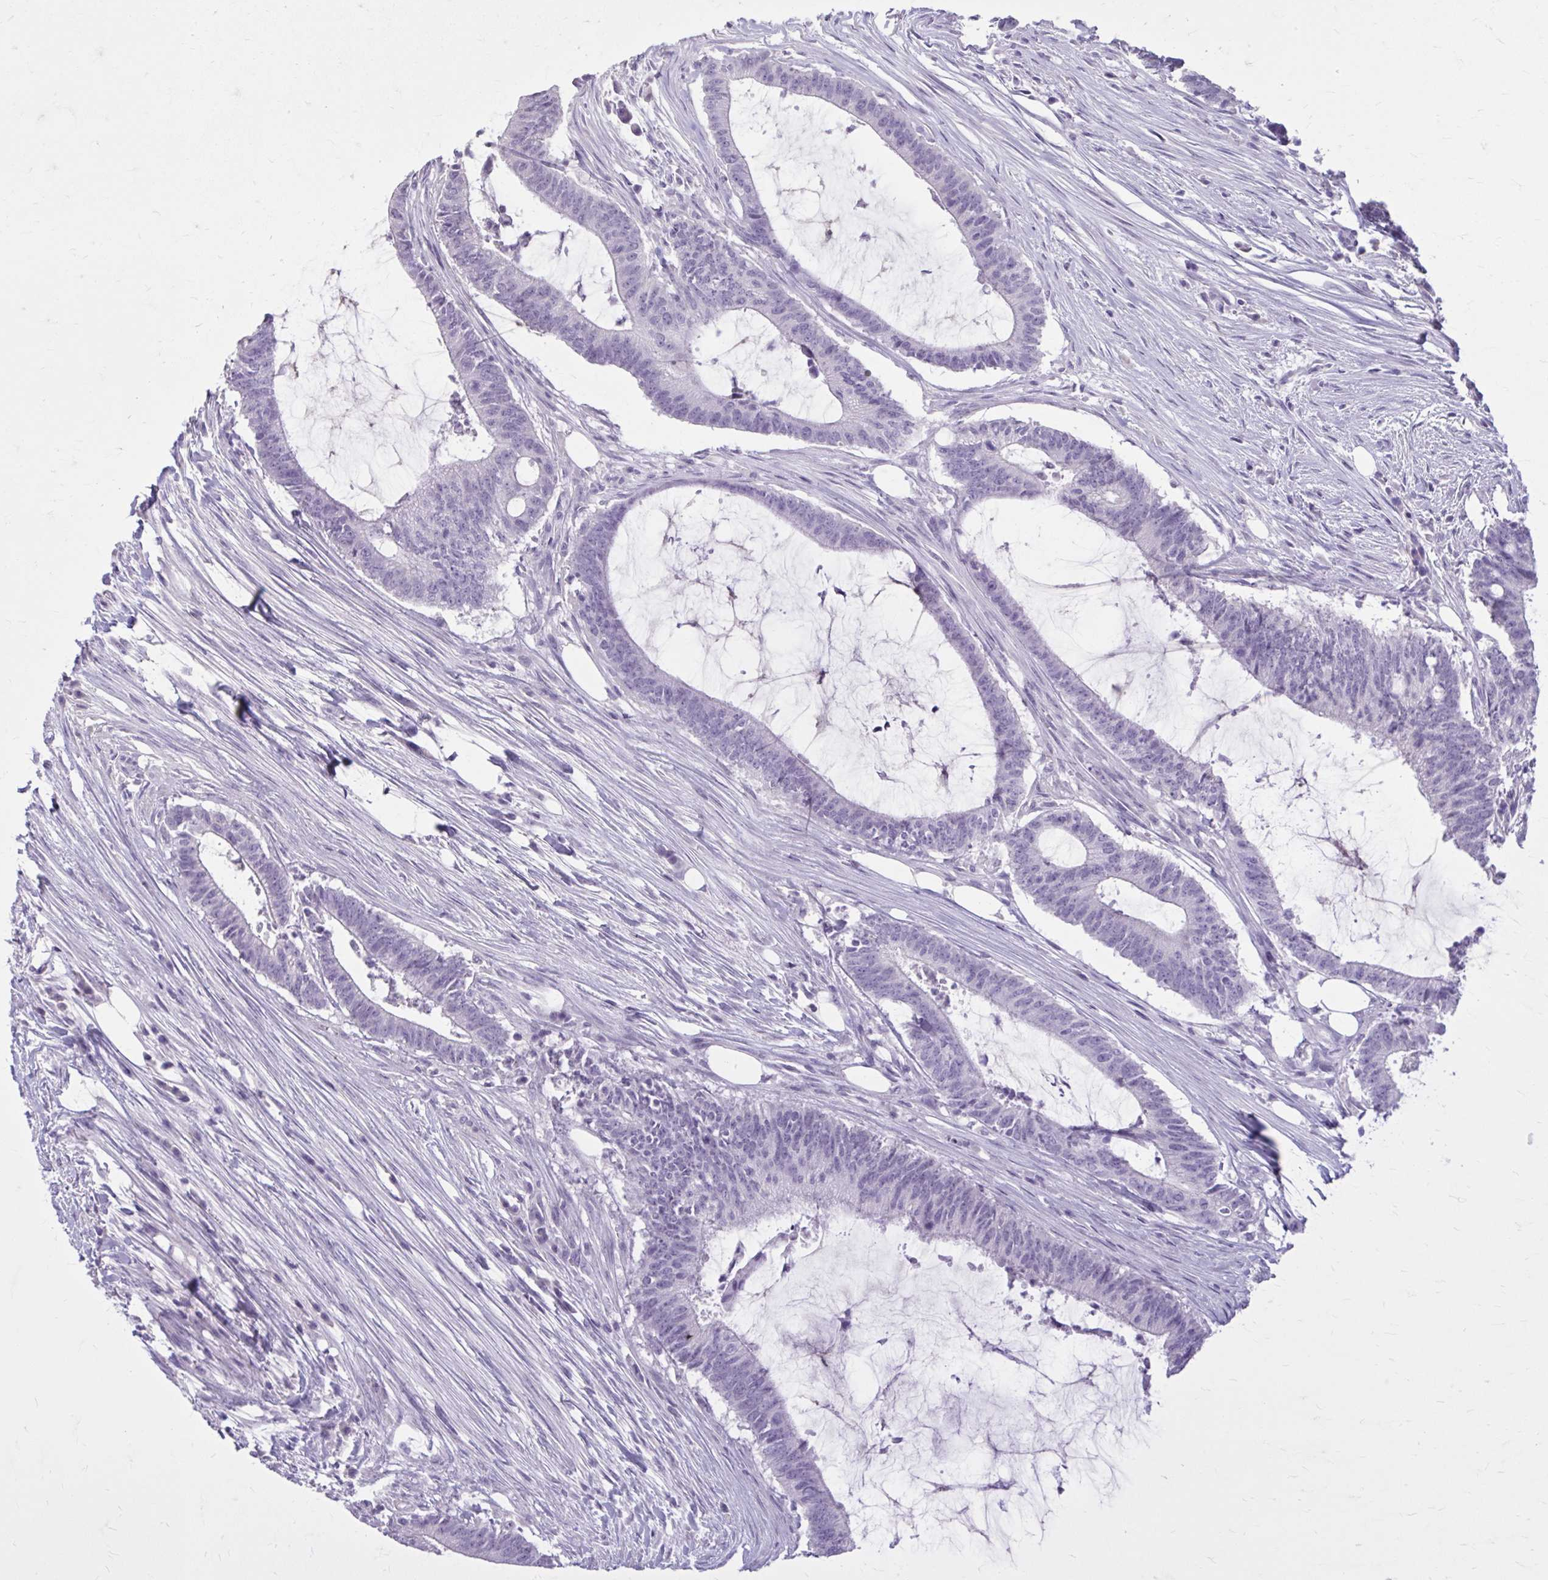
{"staining": {"intensity": "negative", "quantity": "none", "location": "none"}, "tissue": "colorectal cancer", "cell_type": "Tumor cells", "image_type": "cancer", "snomed": [{"axis": "morphology", "description": "Adenocarcinoma, NOS"}, {"axis": "topography", "description": "Colon"}], "caption": "Immunohistochemistry histopathology image of adenocarcinoma (colorectal) stained for a protein (brown), which demonstrates no positivity in tumor cells.", "gene": "OR4B1", "patient": {"sex": "female", "age": 43}}